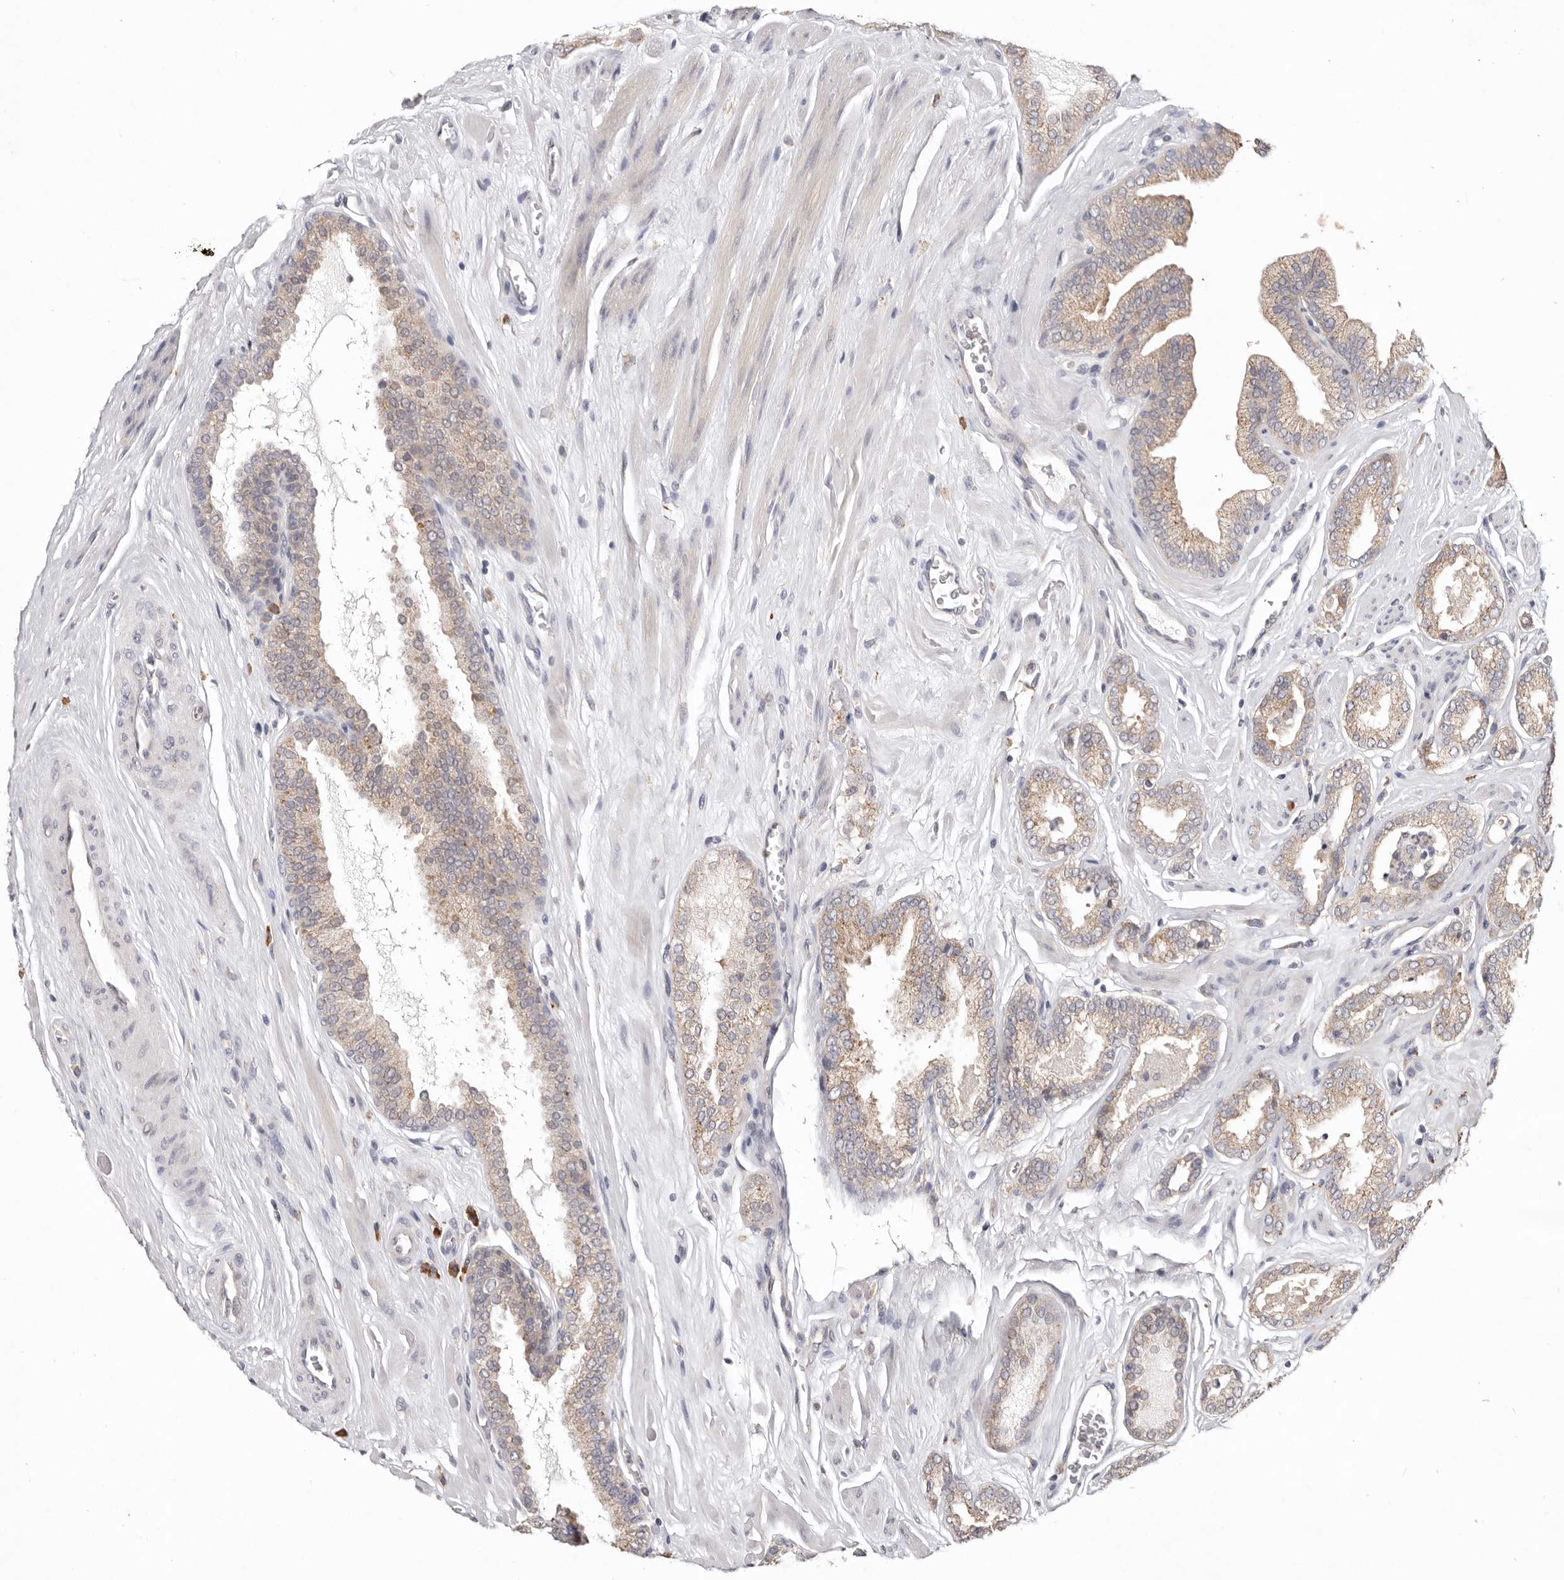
{"staining": {"intensity": "weak", "quantity": "25%-75%", "location": "cytoplasmic/membranous"}, "tissue": "prostate cancer", "cell_type": "Tumor cells", "image_type": "cancer", "snomed": [{"axis": "morphology", "description": "Adenocarcinoma, Low grade"}, {"axis": "topography", "description": "Prostate"}], "caption": "Immunohistochemical staining of human prostate cancer (adenocarcinoma (low-grade)) reveals low levels of weak cytoplasmic/membranous positivity in approximately 25%-75% of tumor cells. The staining was performed using DAB (3,3'-diaminobenzidine) to visualize the protein expression in brown, while the nuclei were stained in blue with hematoxylin (Magnification: 20x).", "gene": "WDR77", "patient": {"sex": "male", "age": 62}}